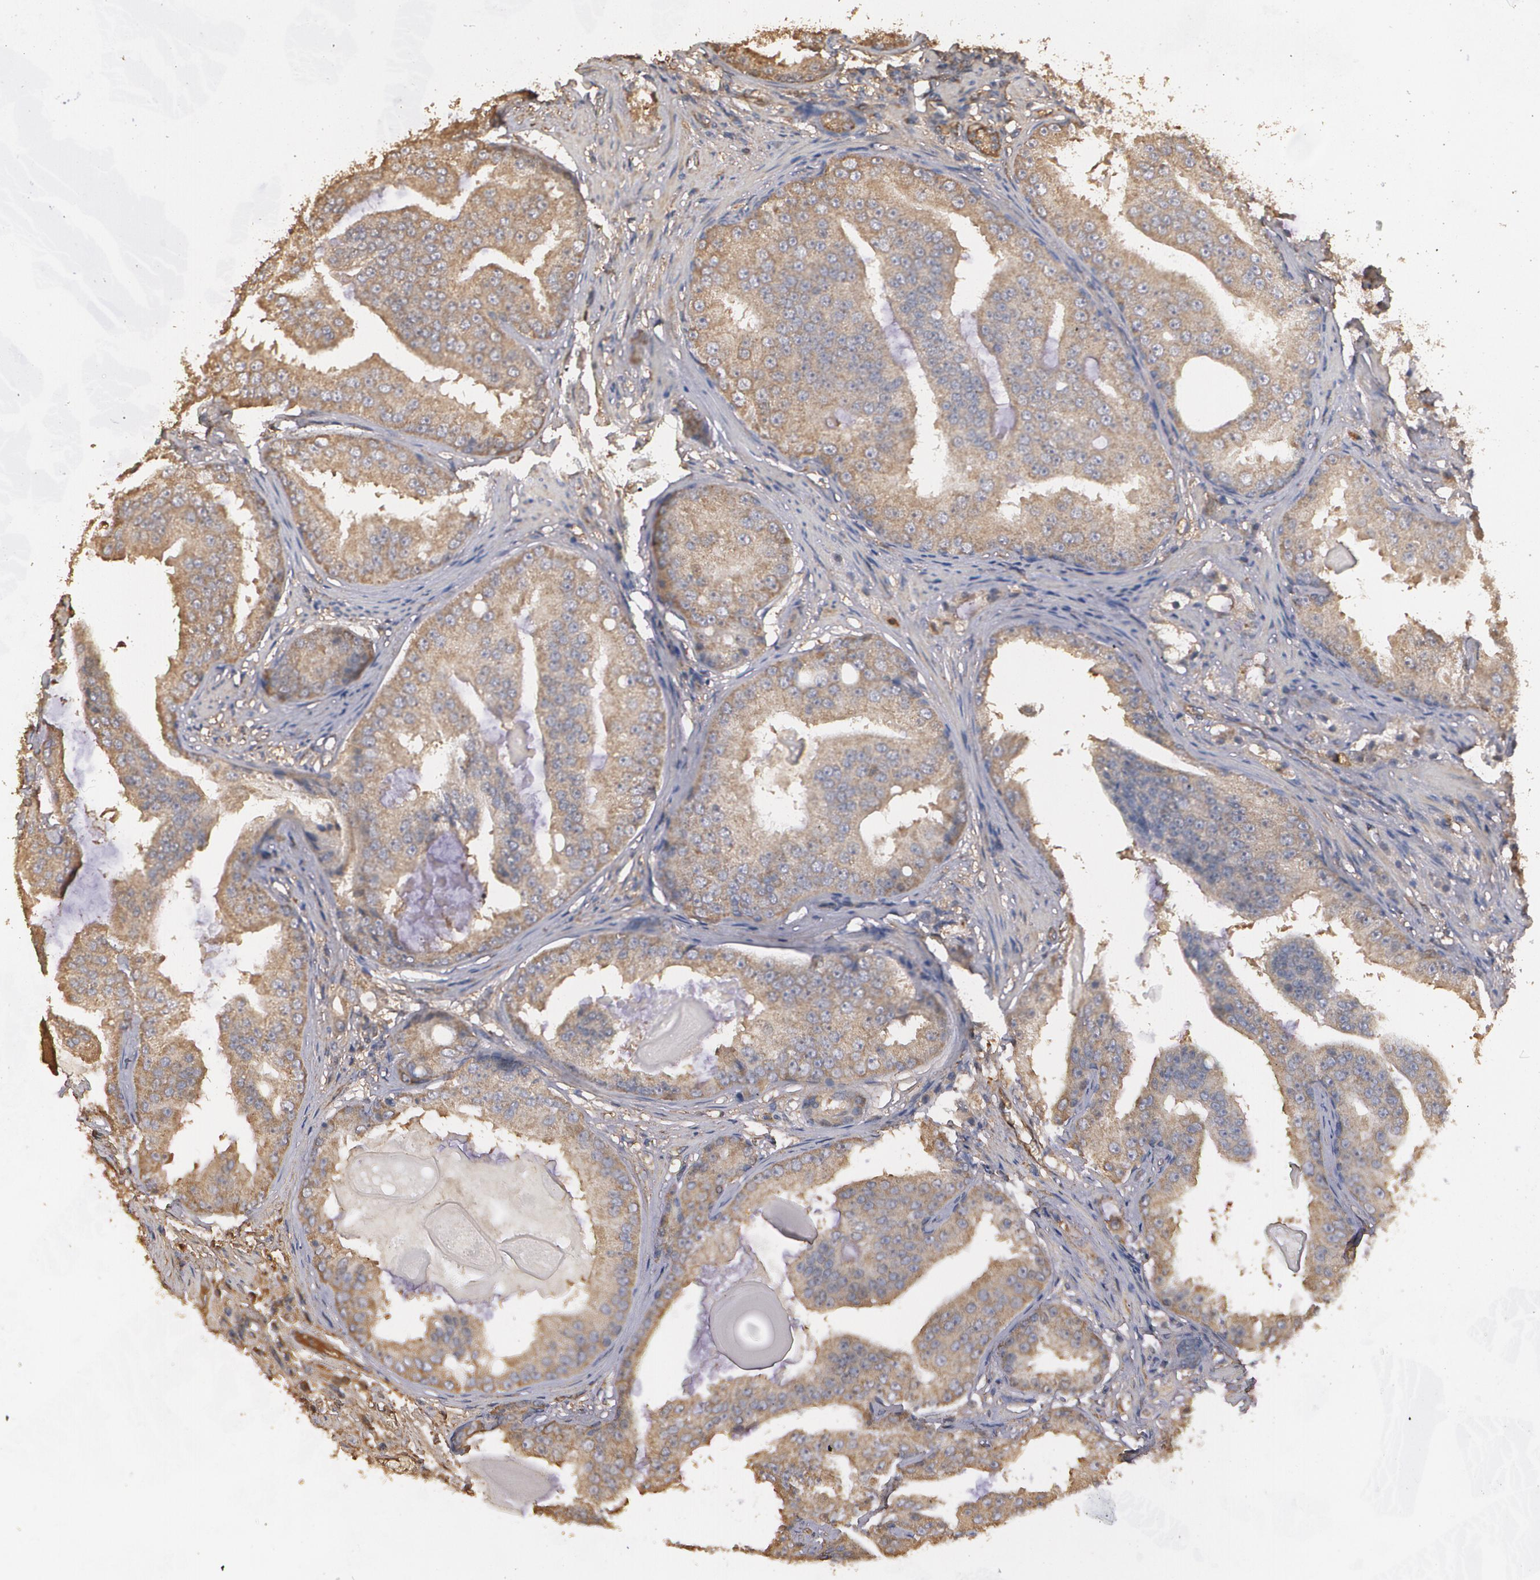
{"staining": {"intensity": "weak", "quantity": ">75%", "location": "cytoplasmic/membranous"}, "tissue": "prostate cancer", "cell_type": "Tumor cells", "image_type": "cancer", "snomed": [{"axis": "morphology", "description": "Adenocarcinoma, High grade"}, {"axis": "topography", "description": "Prostate"}], "caption": "A micrograph of human prostate adenocarcinoma (high-grade) stained for a protein demonstrates weak cytoplasmic/membranous brown staining in tumor cells. The staining was performed using DAB to visualize the protein expression in brown, while the nuclei were stained in blue with hematoxylin (Magnification: 20x).", "gene": "PON1", "patient": {"sex": "male", "age": 68}}